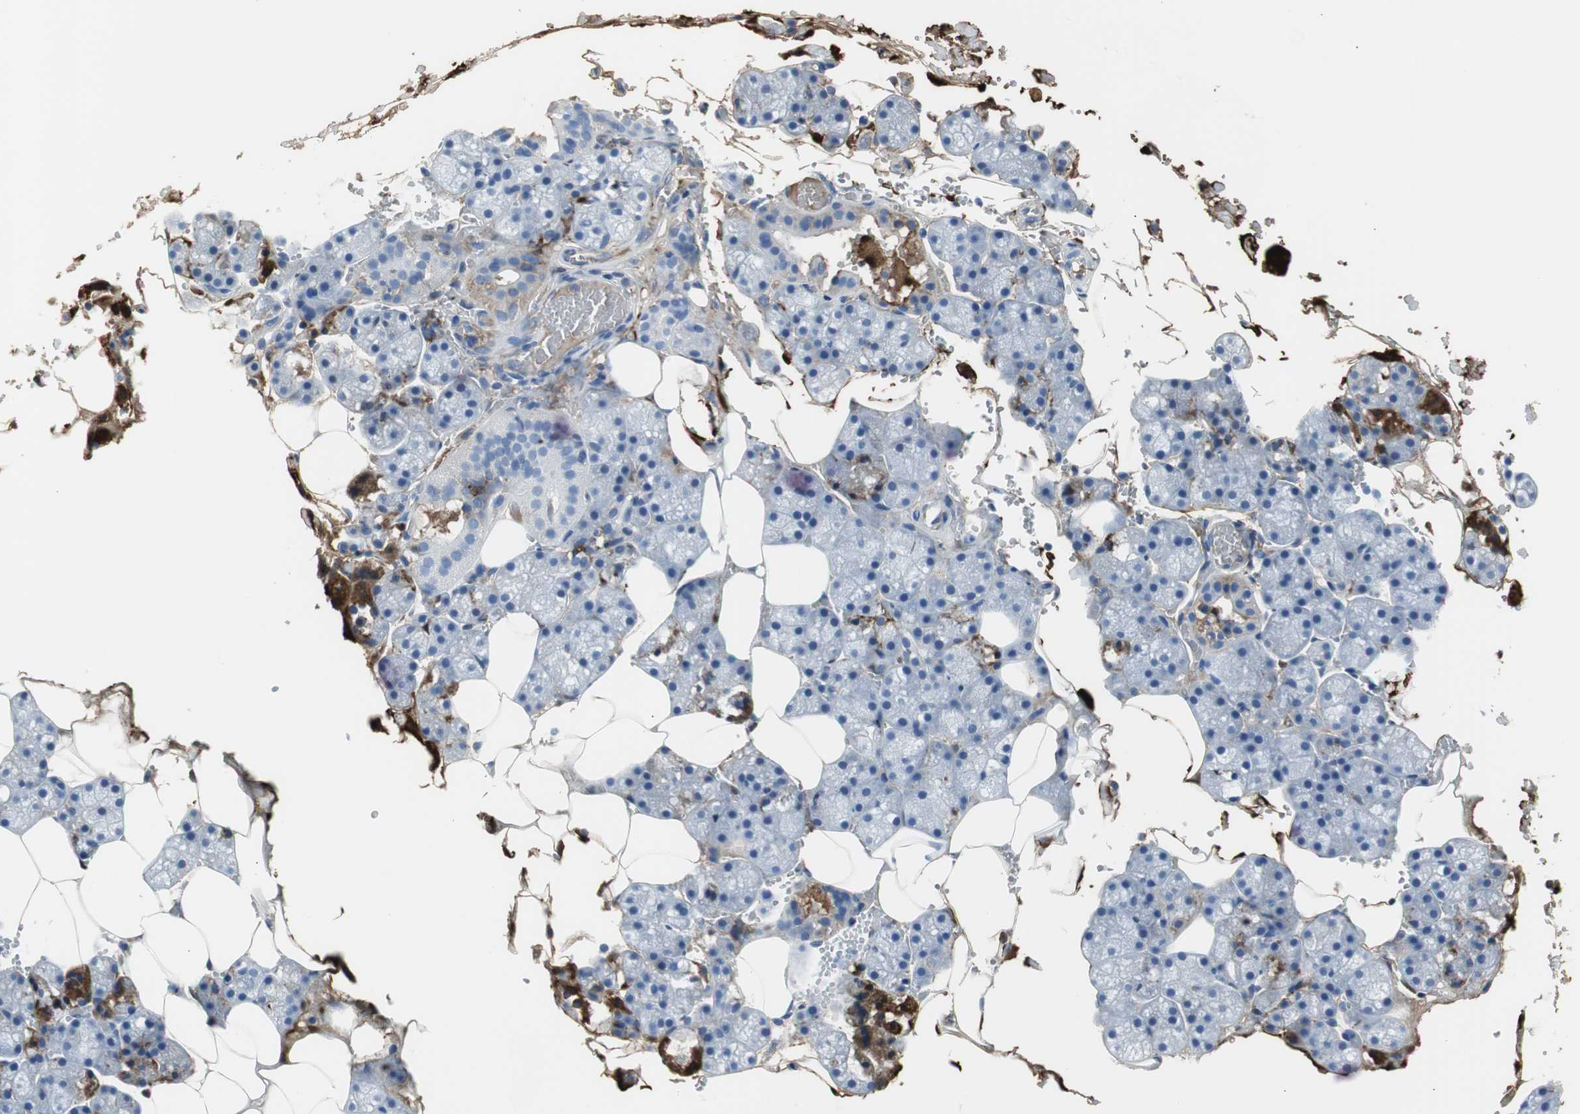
{"staining": {"intensity": "negative", "quantity": "none", "location": "none"}, "tissue": "salivary gland", "cell_type": "Glandular cells", "image_type": "normal", "snomed": [{"axis": "morphology", "description": "Normal tissue, NOS"}, {"axis": "topography", "description": "Salivary gland"}], "caption": "Immunohistochemistry (IHC) image of unremarkable salivary gland: human salivary gland stained with DAB exhibits no significant protein staining in glandular cells. (DAB IHC visualized using brightfield microscopy, high magnification).", "gene": "APCS", "patient": {"sex": "male", "age": 62}}